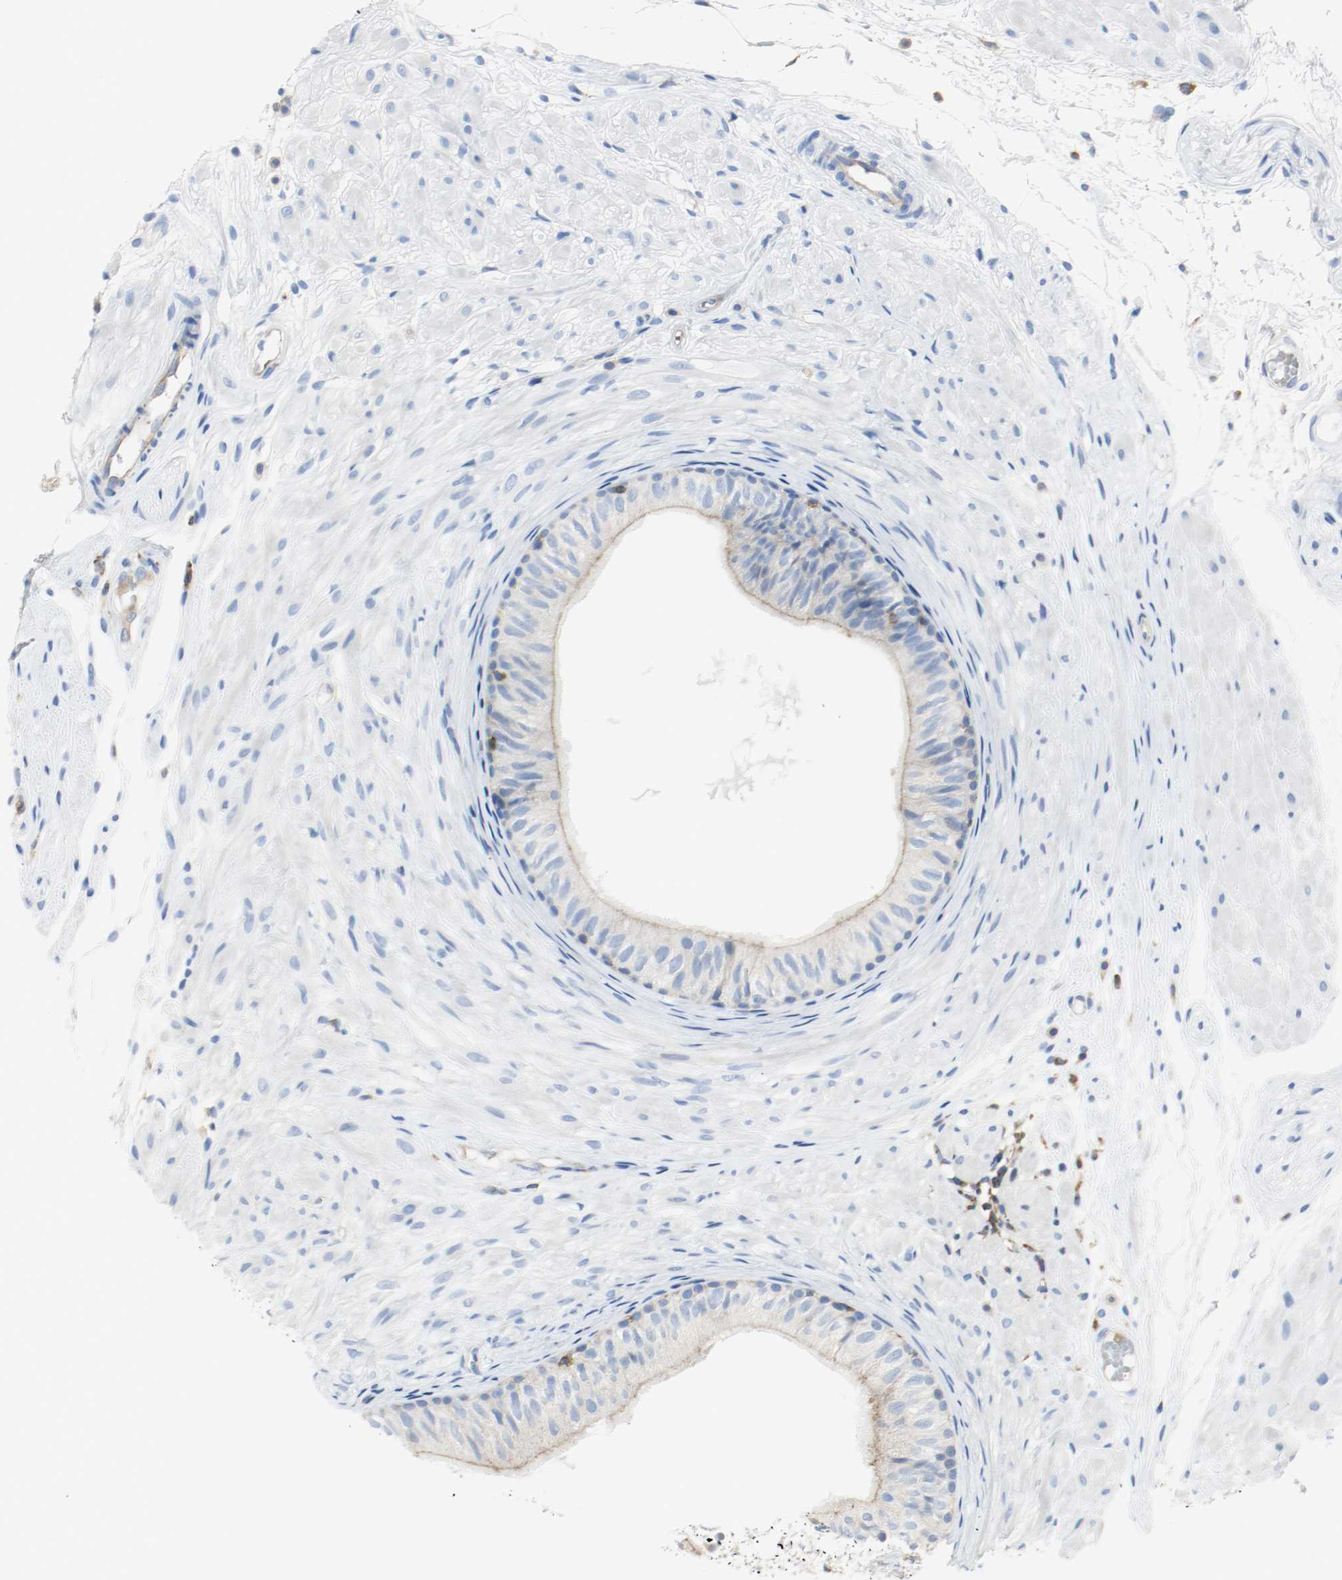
{"staining": {"intensity": "weak", "quantity": "25%-75%", "location": "cytoplasmic/membranous"}, "tissue": "epididymis", "cell_type": "Glandular cells", "image_type": "normal", "snomed": [{"axis": "morphology", "description": "Normal tissue, NOS"}, {"axis": "morphology", "description": "Atrophy, NOS"}, {"axis": "topography", "description": "Testis"}, {"axis": "topography", "description": "Epididymis"}], "caption": "Protein positivity by IHC demonstrates weak cytoplasmic/membranous staining in approximately 25%-75% of glandular cells in benign epididymis.", "gene": "ARPC1B", "patient": {"sex": "male", "age": 18}}